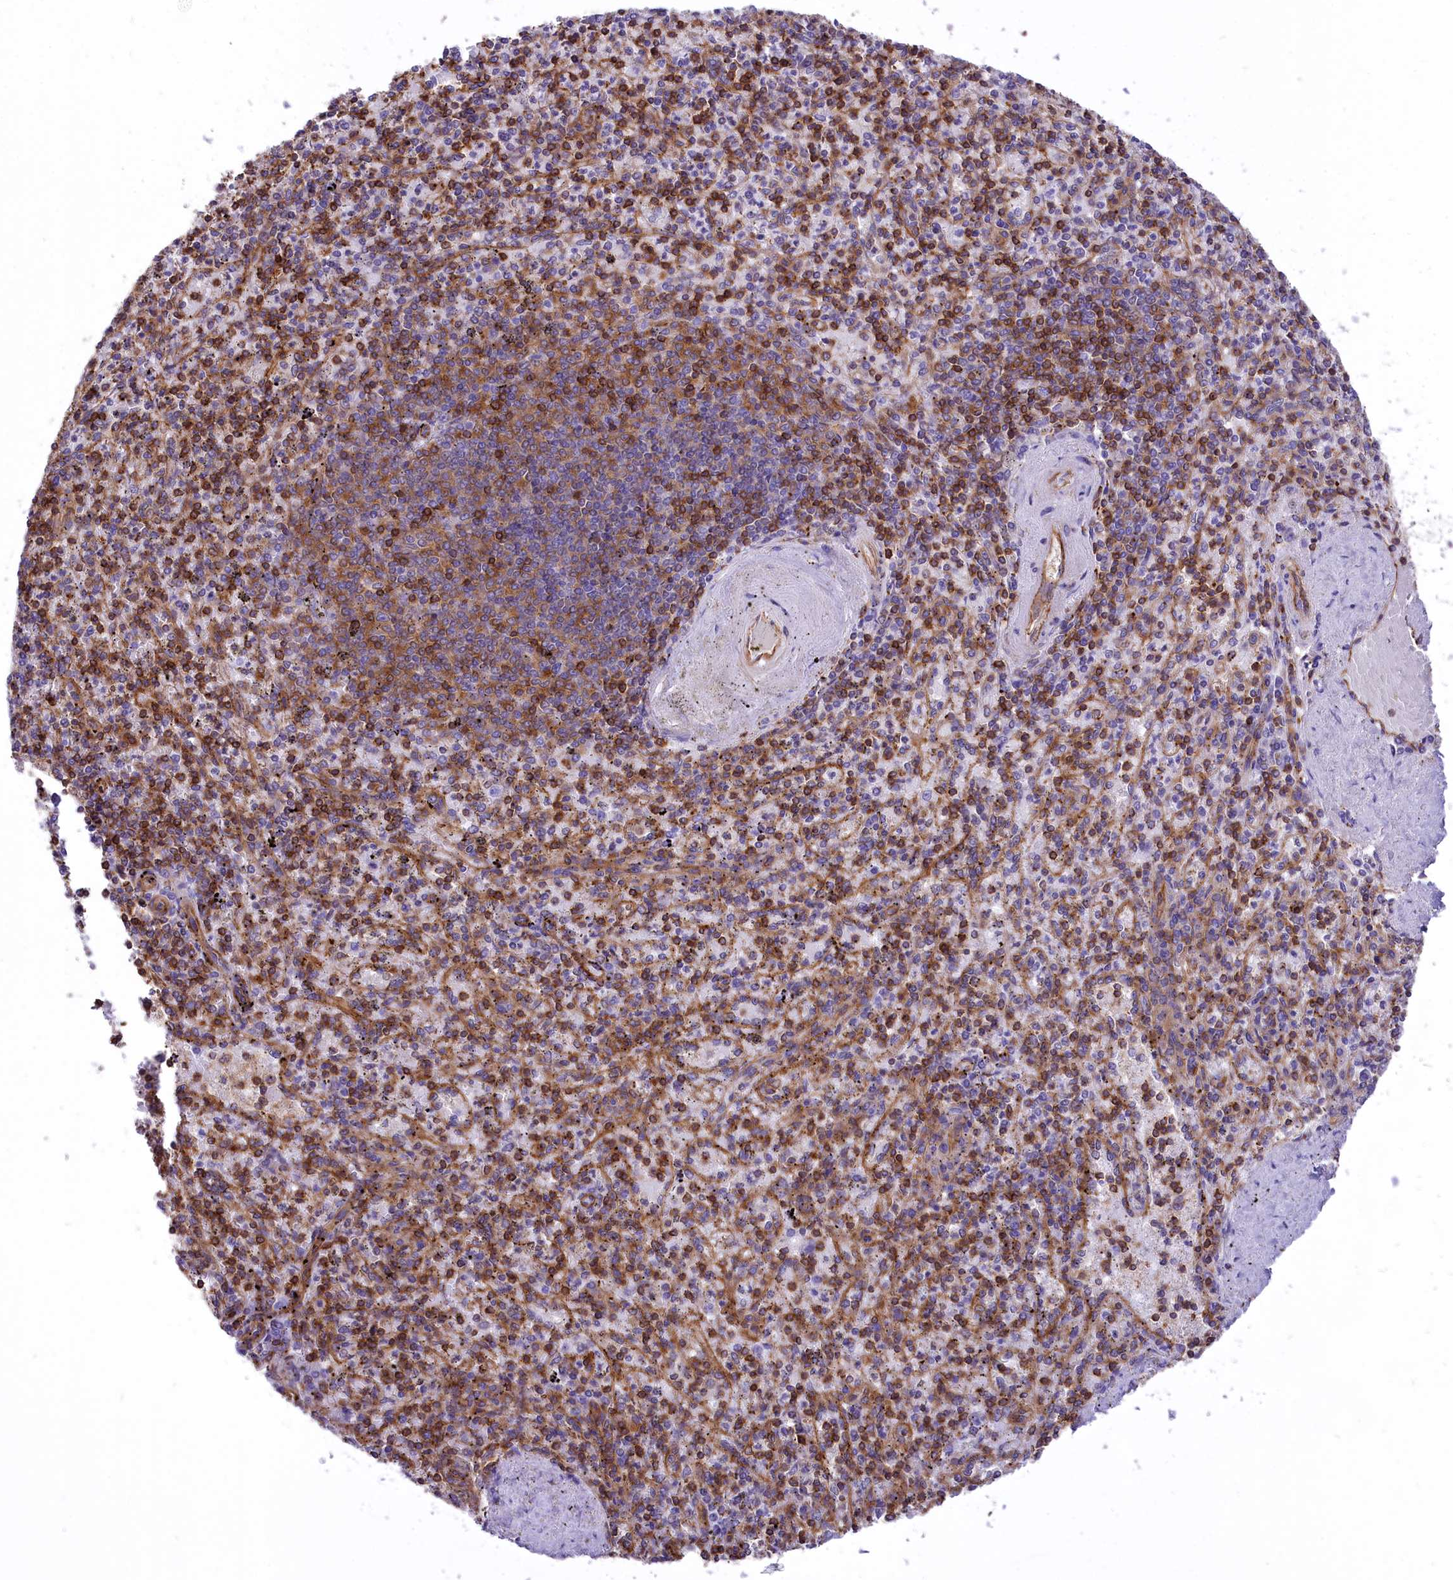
{"staining": {"intensity": "strong", "quantity": "25%-75%", "location": "cytoplasmic/membranous"}, "tissue": "spleen", "cell_type": "Cells in red pulp", "image_type": "normal", "snomed": [{"axis": "morphology", "description": "Normal tissue, NOS"}, {"axis": "topography", "description": "Spleen"}], "caption": "This image shows immunohistochemistry staining of normal spleen, with high strong cytoplasmic/membranous expression in about 25%-75% of cells in red pulp.", "gene": "SEPTIN9", "patient": {"sex": "male", "age": 82}}